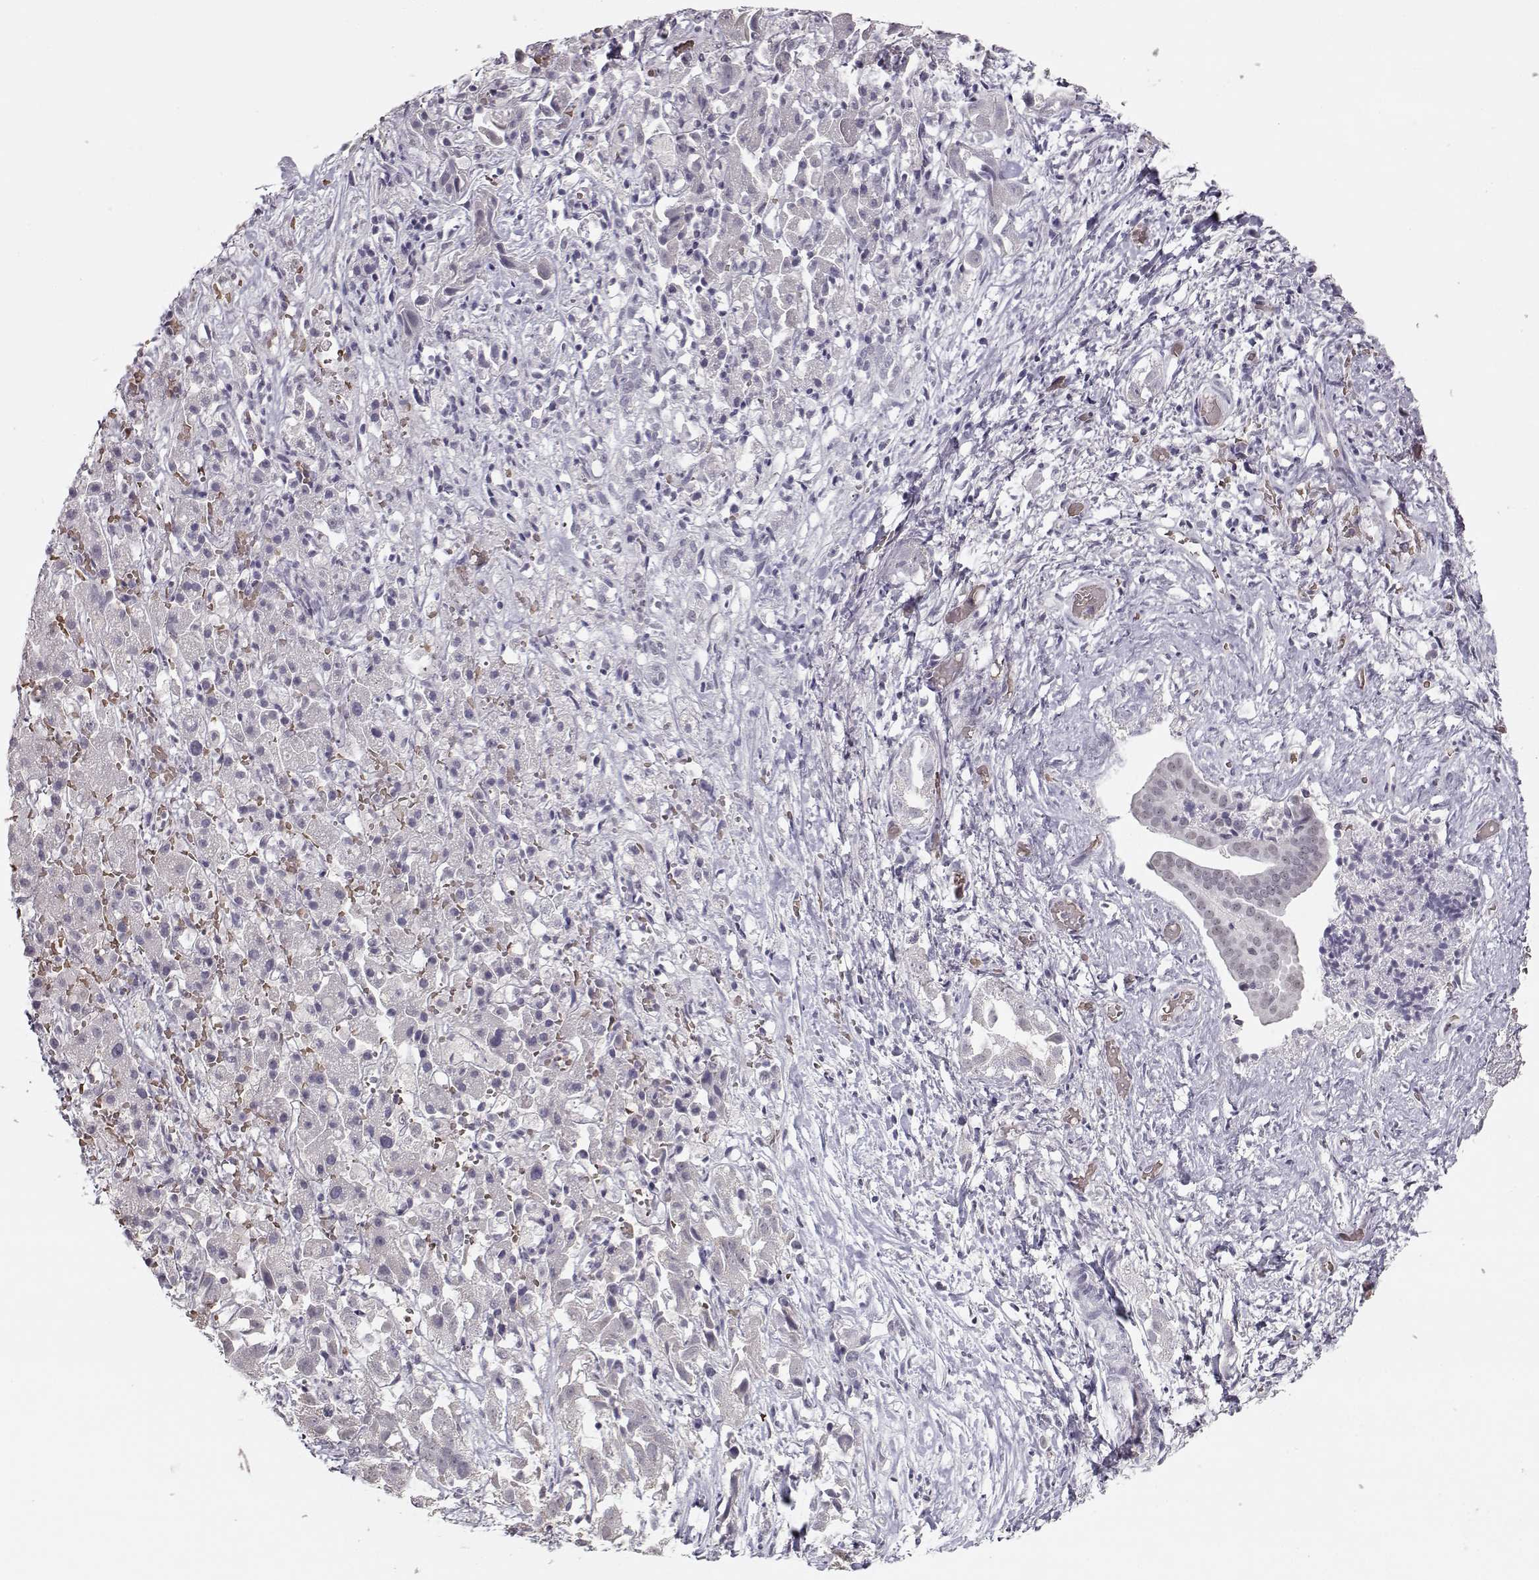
{"staining": {"intensity": "negative", "quantity": "none", "location": "none"}, "tissue": "liver cancer", "cell_type": "Tumor cells", "image_type": "cancer", "snomed": [{"axis": "morphology", "description": "Cholangiocarcinoma"}, {"axis": "topography", "description": "Liver"}], "caption": "This photomicrograph is of liver cancer (cholangiocarcinoma) stained with immunohistochemistry (IHC) to label a protein in brown with the nuclei are counter-stained blue. There is no expression in tumor cells.", "gene": "PCP4", "patient": {"sex": "female", "age": 52}}